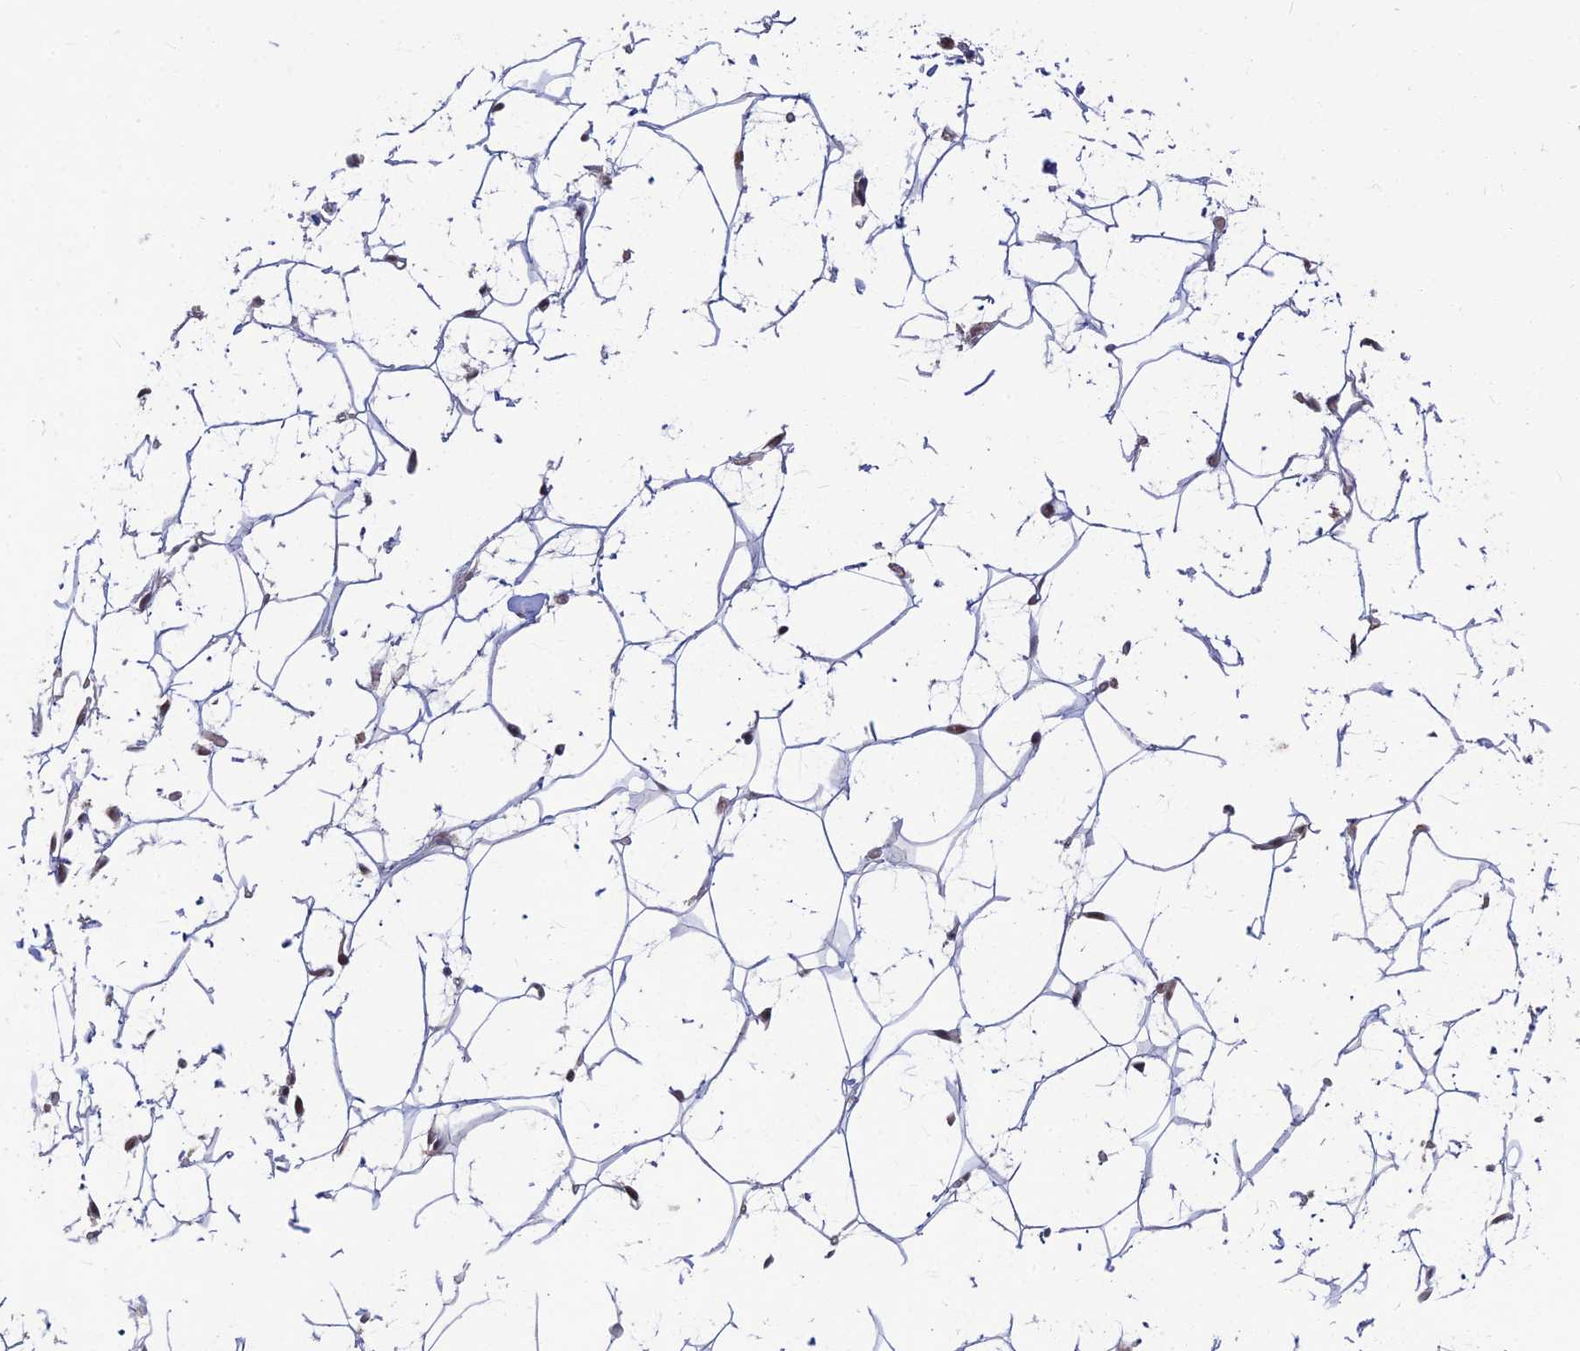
{"staining": {"intensity": "weak", "quantity": ">75%", "location": "nuclear"}, "tissue": "adipose tissue", "cell_type": "Adipocytes", "image_type": "normal", "snomed": [{"axis": "morphology", "description": "Normal tissue, NOS"}, {"axis": "topography", "description": "Breast"}], "caption": "Immunohistochemistry (IHC) staining of benign adipose tissue, which exhibits low levels of weak nuclear staining in approximately >75% of adipocytes indicating weak nuclear protein positivity. The staining was performed using DAB (3,3'-diaminobenzidine) (brown) for protein detection and nuclei were counterstained in hematoxylin (blue).", "gene": "TCEA2", "patient": {"sex": "female", "age": 26}}